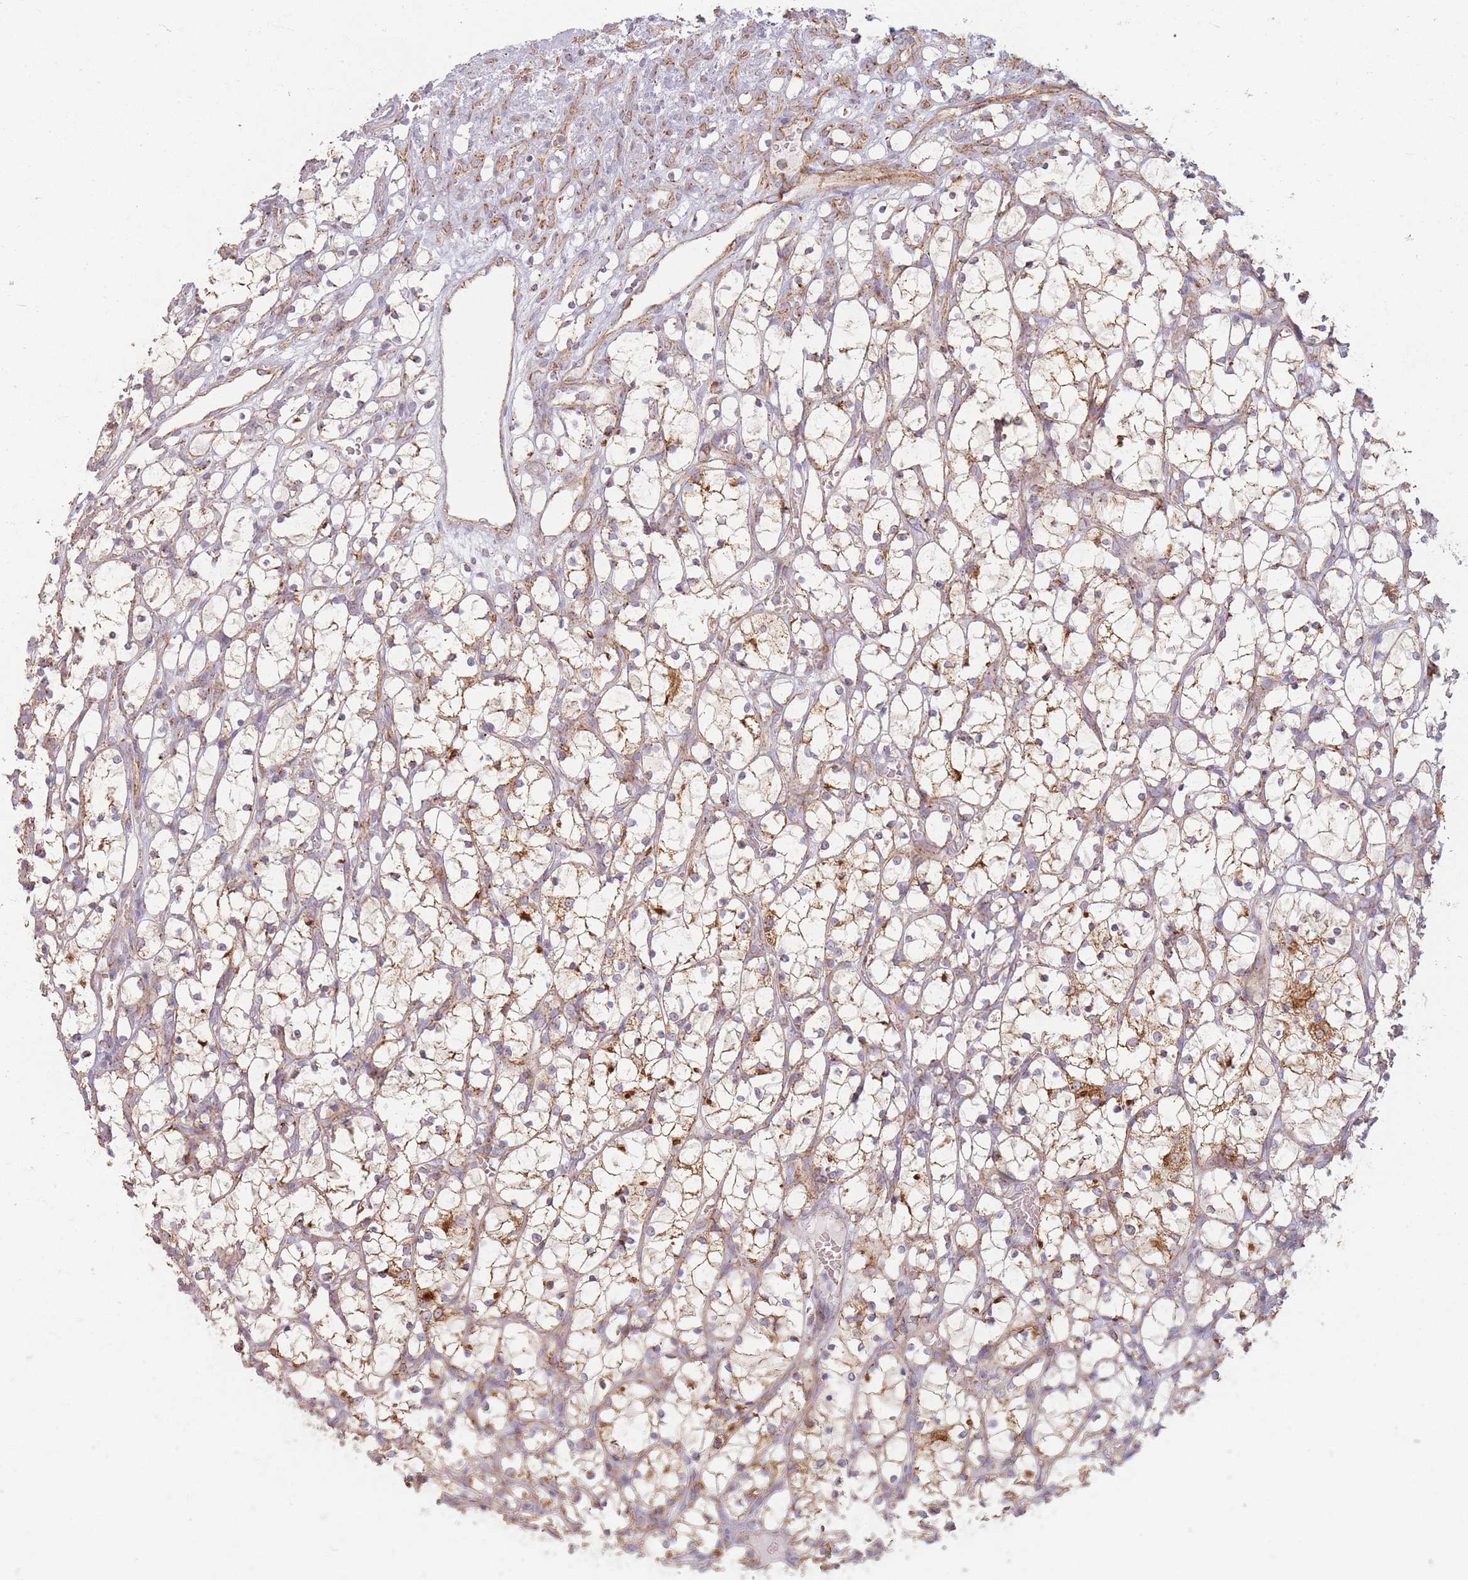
{"staining": {"intensity": "moderate", "quantity": "25%-75%", "location": "cytoplasmic/membranous"}, "tissue": "renal cancer", "cell_type": "Tumor cells", "image_type": "cancer", "snomed": [{"axis": "morphology", "description": "Adenocarcinoma, NOS"}, {"axis": "topography", "description": "Kidney"}], "caption": "Immunohistochemical staining of human adenocarcinoma (renal) reveals moderate cytoplasmic/membranous protein staining in approximately 25%-75% of tumor cells.", "gene": "ESRP2", "patient": {"sex": "female", "age": 69}}